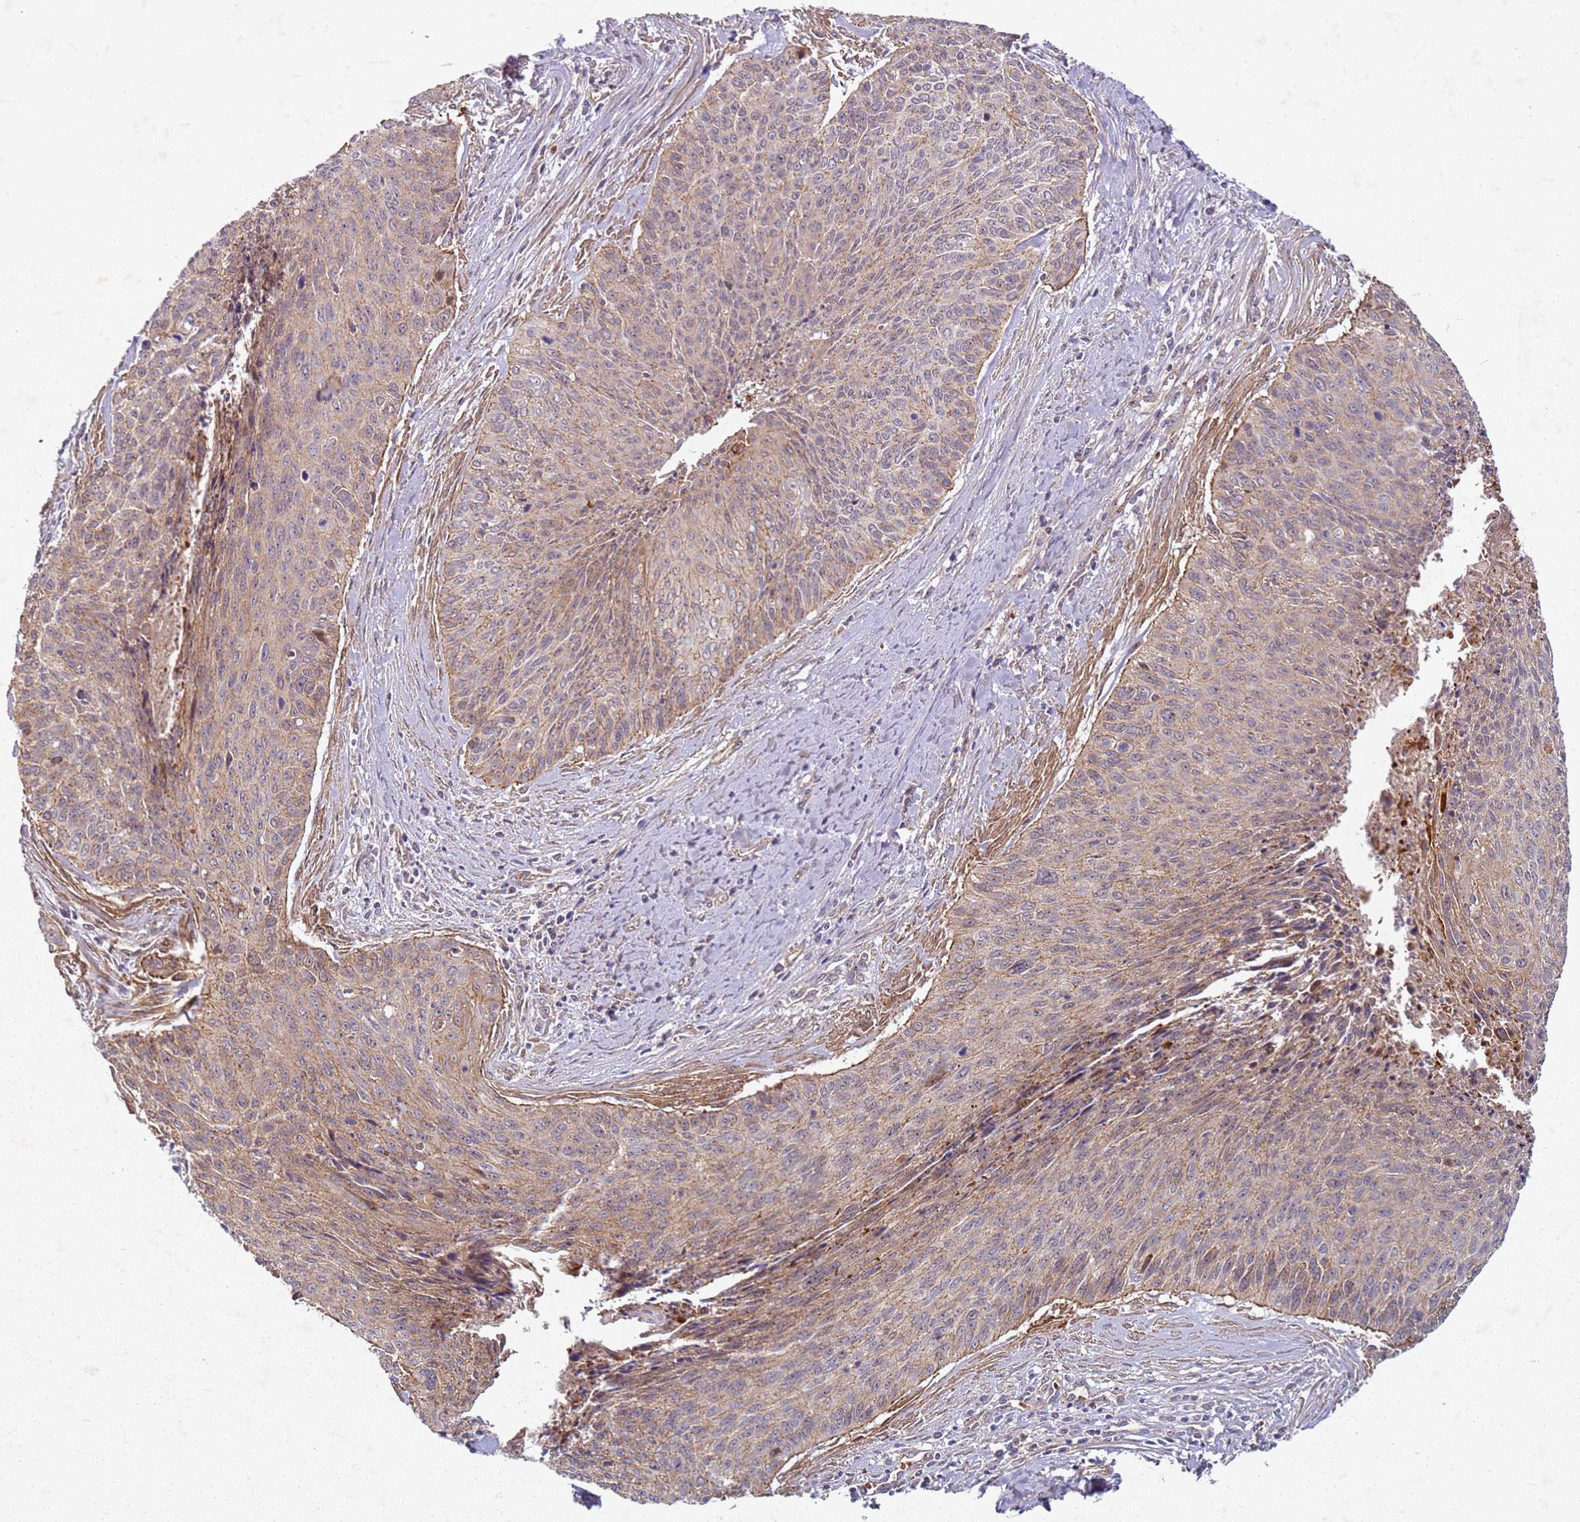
{"staining": {"intensity": "weak", "quantity": ">75%", "location": "cytoplasmic/membranous"}, "tissue": "cervical cancer", "cell_type": "Tumor cells", "image_type": "cancer", "snomed": [{"axis": "morphology", "description": "Squamous cell carcinoma, NOS"}, {"axis": "topography", "description": "Cervix"}], "caption": "Protein staining by immunohistochemistry exhibits weak cytoplasmic/membranous staining in approximately >75% of tumor cells in cervical cancer. The staining is performed using DAB (3,3'-diaminobenzidine) brown chromogen to label protein expression. The nuclei are counter-stained blue using hematoxylin.", "gene": "C2CD4B", "patient": {"sex": "female", "age": 55}}